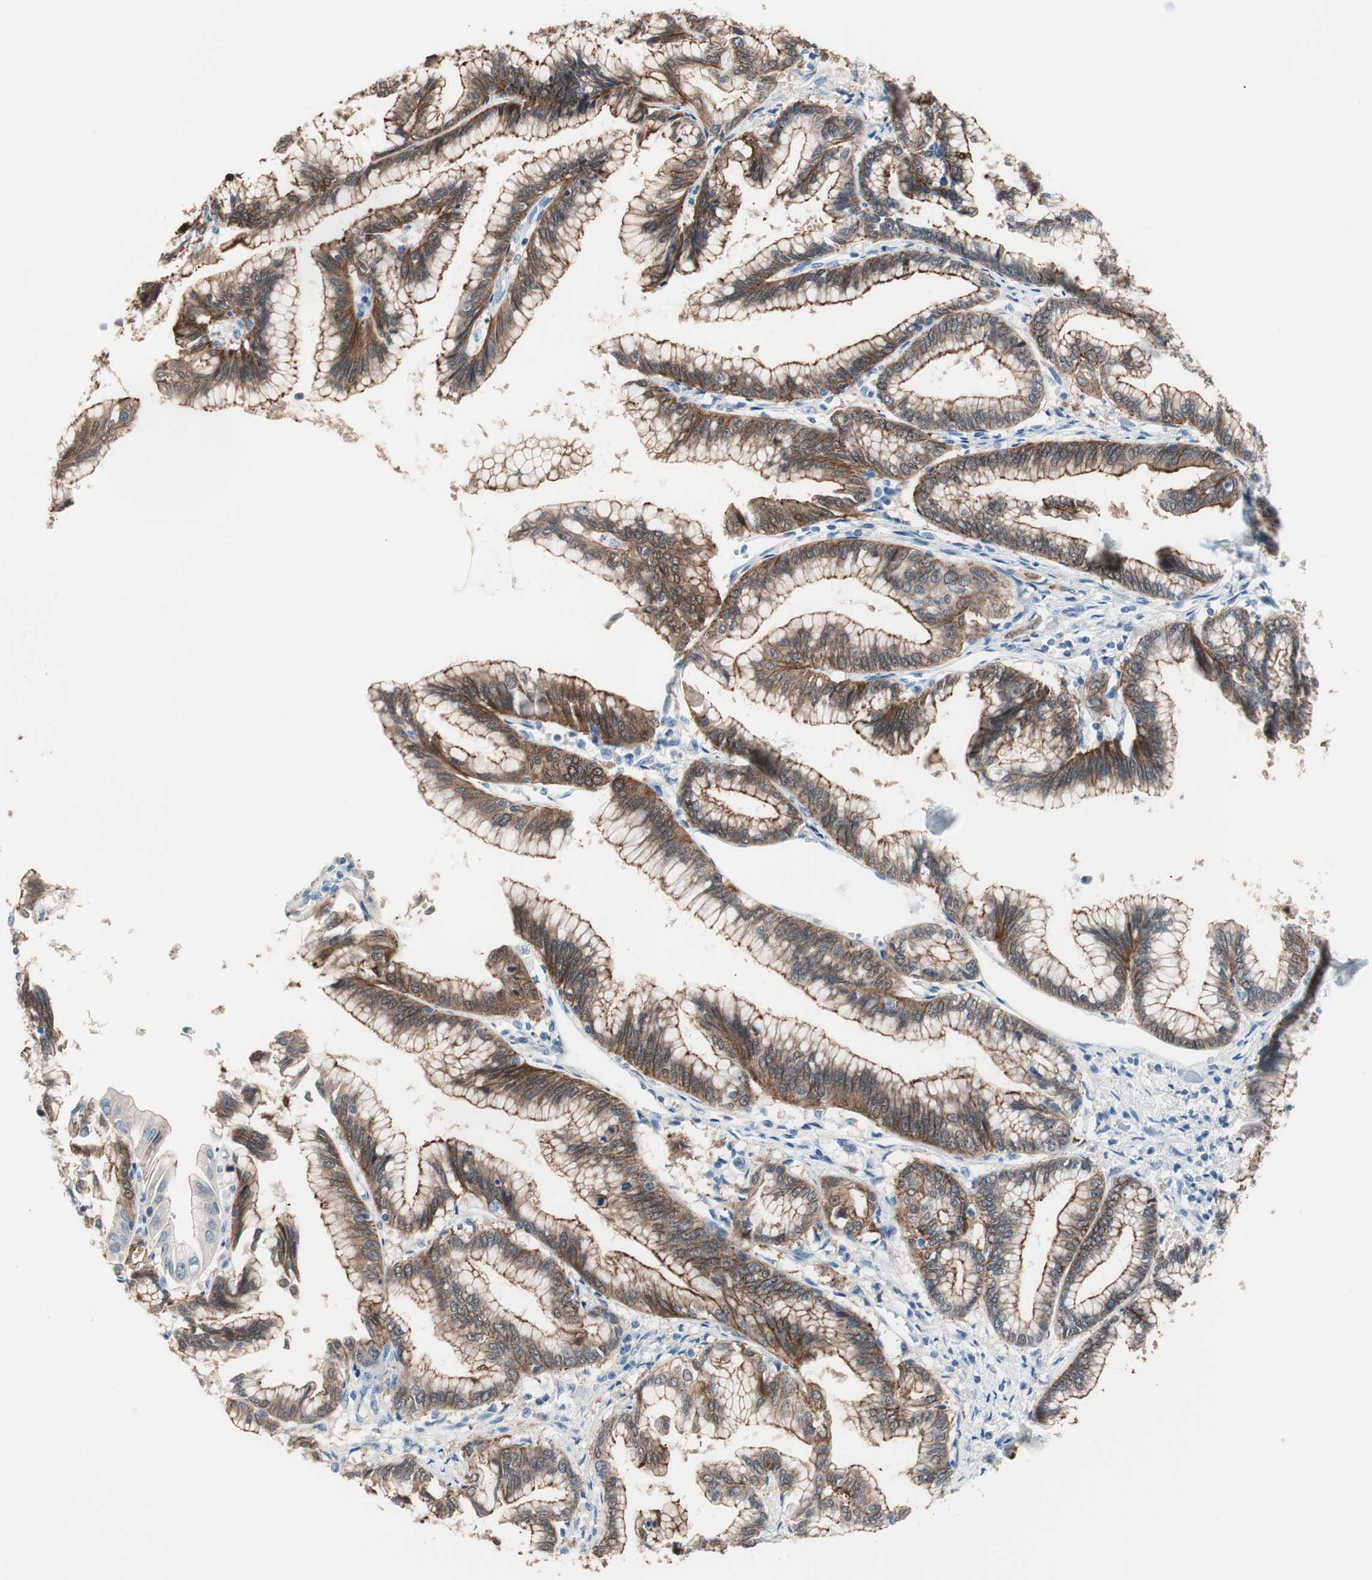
{"staining": {"intensity": "strong", "quantity": ">75%", "location": "cytoplasmic/membranous"}, "tissue": "pancreatic cancer", "cell_type": "Tumor cells", "image_type": "cancer", "snomed": [{"axis": "morphology", "description": "Adenocarcinoma, NOS"}, {"axis": "topography", "description": "Pancreas"}], "caption": "Adenocarcinoma (pancreatic) stained with a brown dye reveals strong cytoplasmic/membranous positive expression in about >75% of tumor cells.", "gene": "VIL1", "patient": {"sex": "female", "age": 64}}